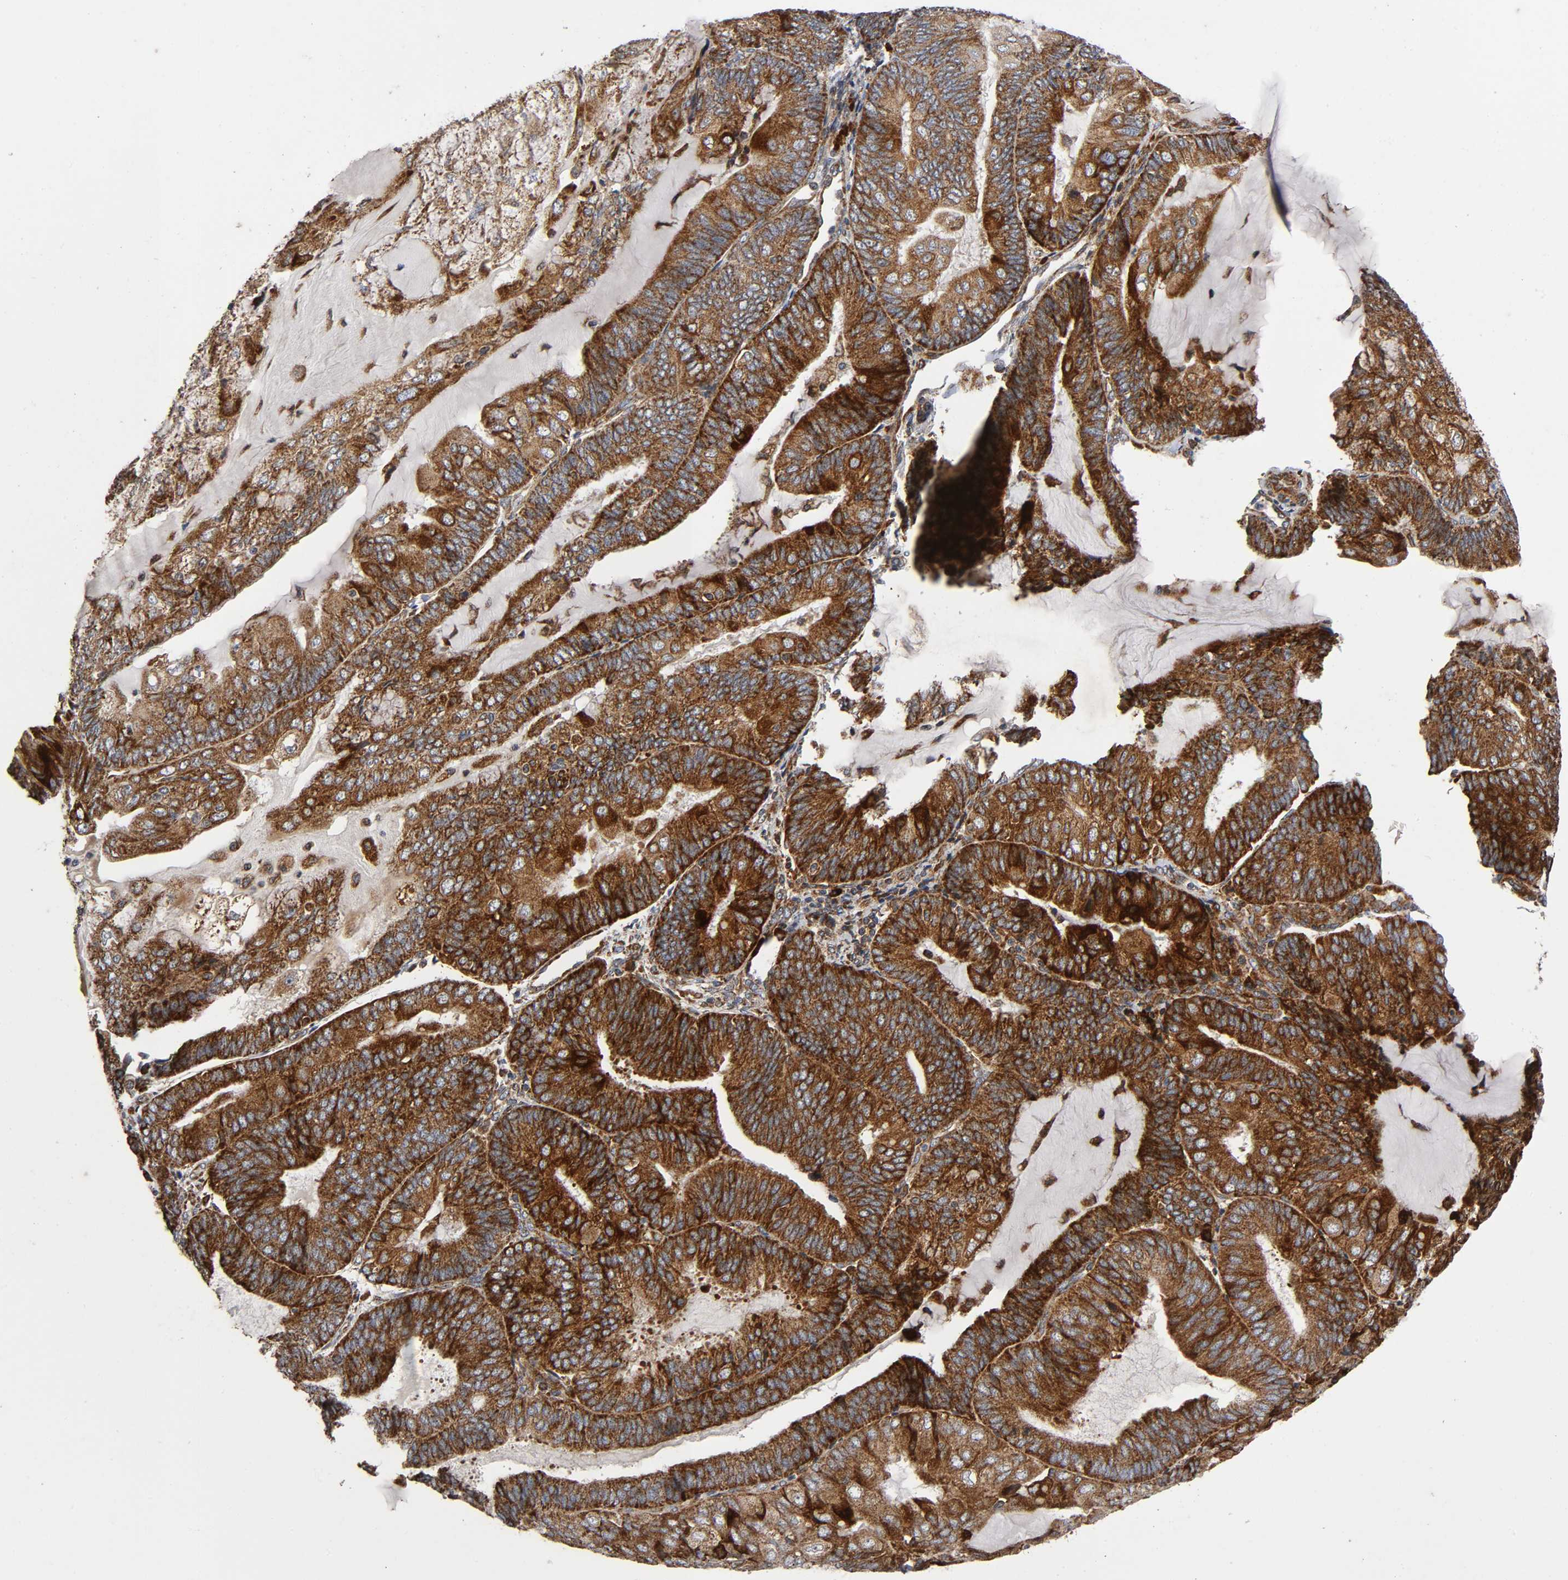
{"staining": {"intensity": "strong", "quantity": "25%-75%", "location": "cytoplasmic/membranous"}, "tissue": "endometrial cancer", "cell_type": "Tumor cells", "image_type": "cancer", "snomed": [{"axis": "morphology", "description": "Adenocarcinoma, NOS"}, {"axis": "topography", "description": "Endometrium"}], "caption": "This image demonstrates IHC staining of human endometrial cancer, with high strong cytoplasmic/membranous staining in approximately 25%-75% of tumor cells.", "gene": "MAP3K1", "patient": {"sex": "female", "age": 81}}